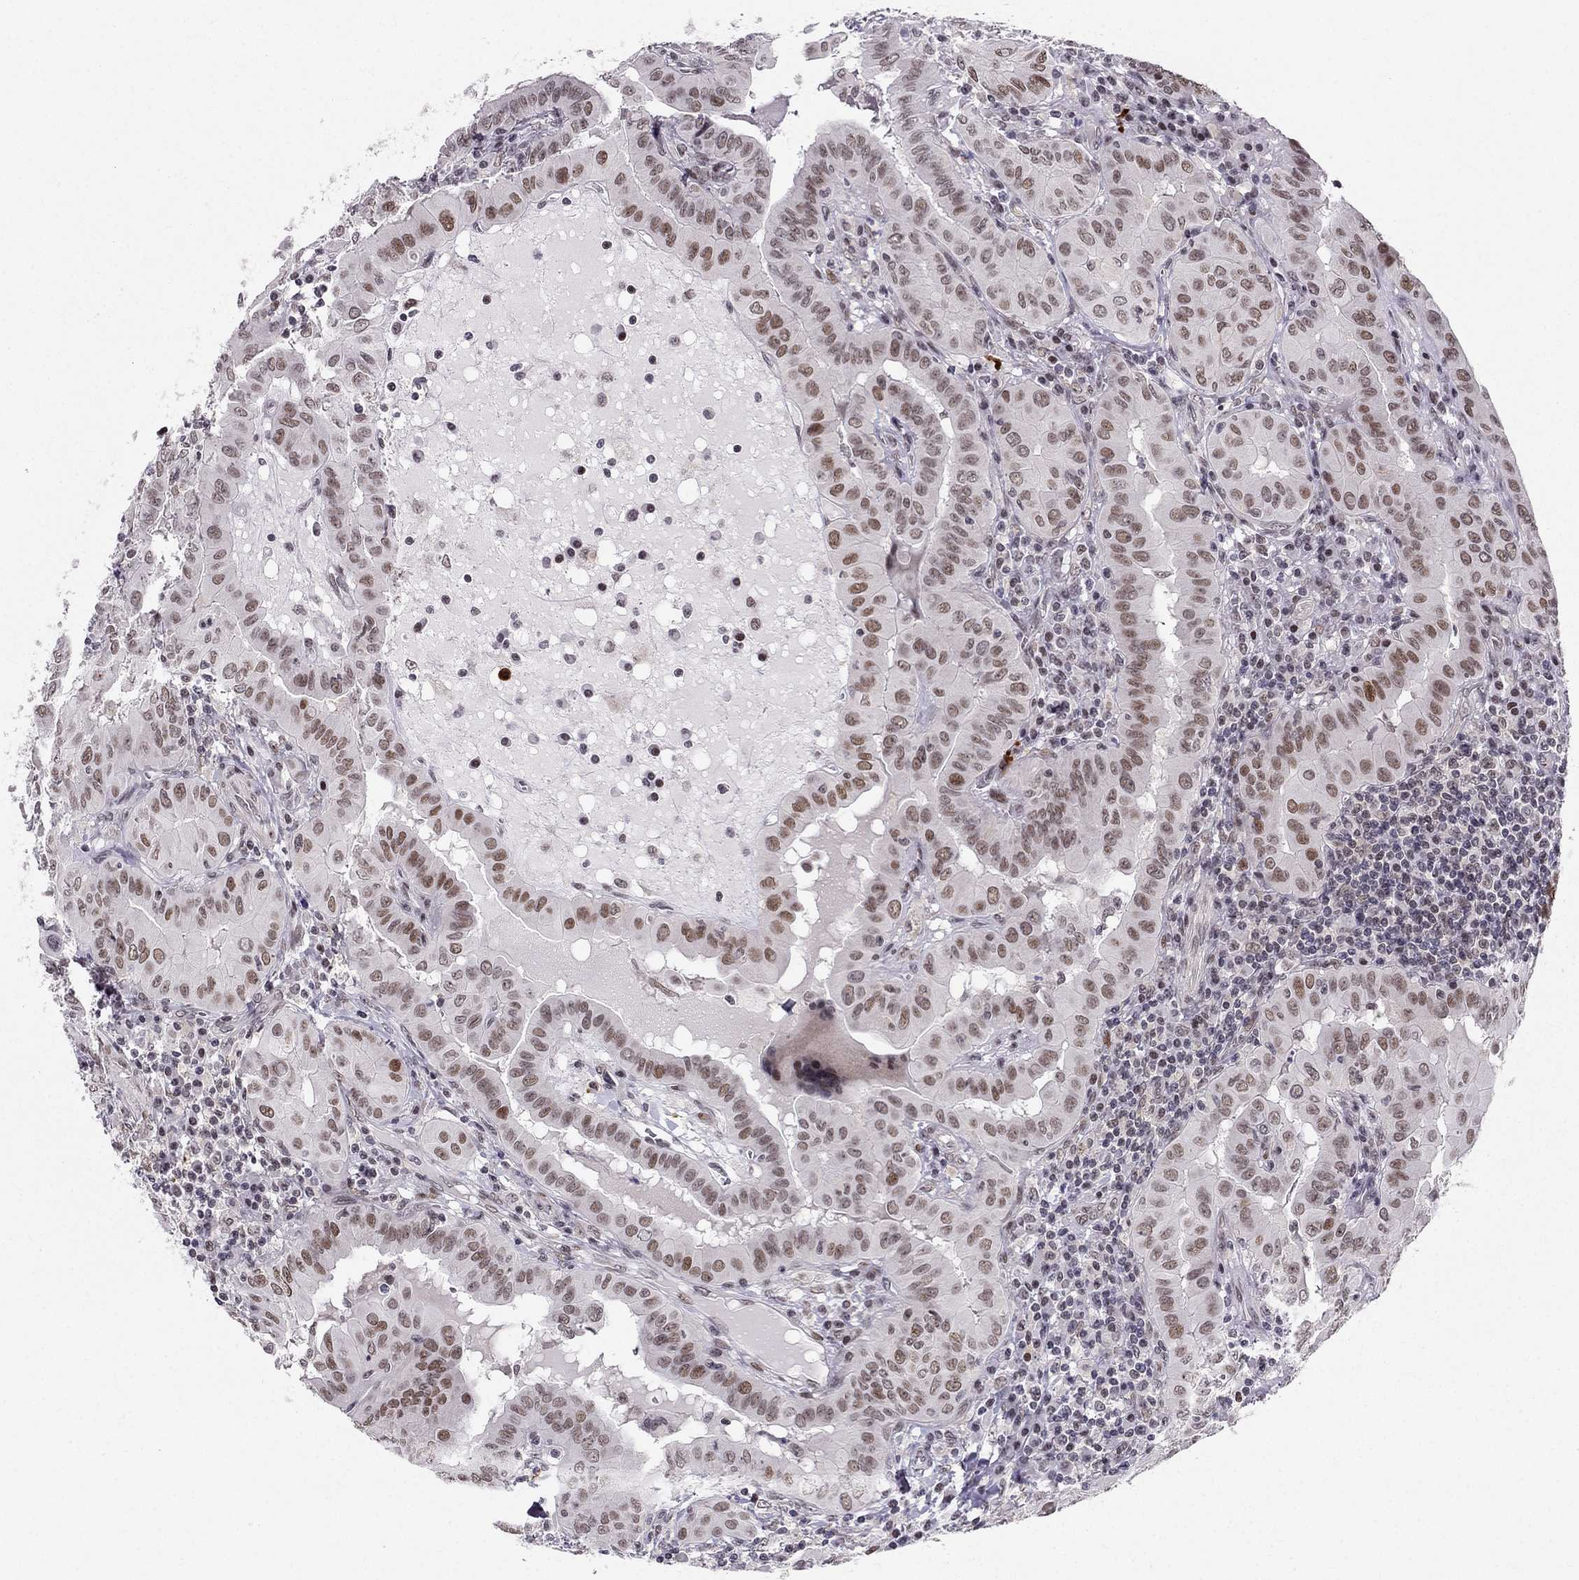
{"staining": {"intensity": "weak", "quantity": "<25%", "location": "nuclear"}, "tissue": "thyroid cancer", "cell_type": "Tumor cells", "image_type": "cancer", "snomed": [{"axis": "morphology", "description": "Papillary adenocarcinoma, NOS"}, {"axis": "topography", "description": "Thyroid gland"}], "caption": "Papillary adenocarcinoma (thyroid) was stained to show a protein in brown. There is no significant staining in tumor cells.", "gene": "RPRD2", "patient": {"sex": "female", "age": 37}}